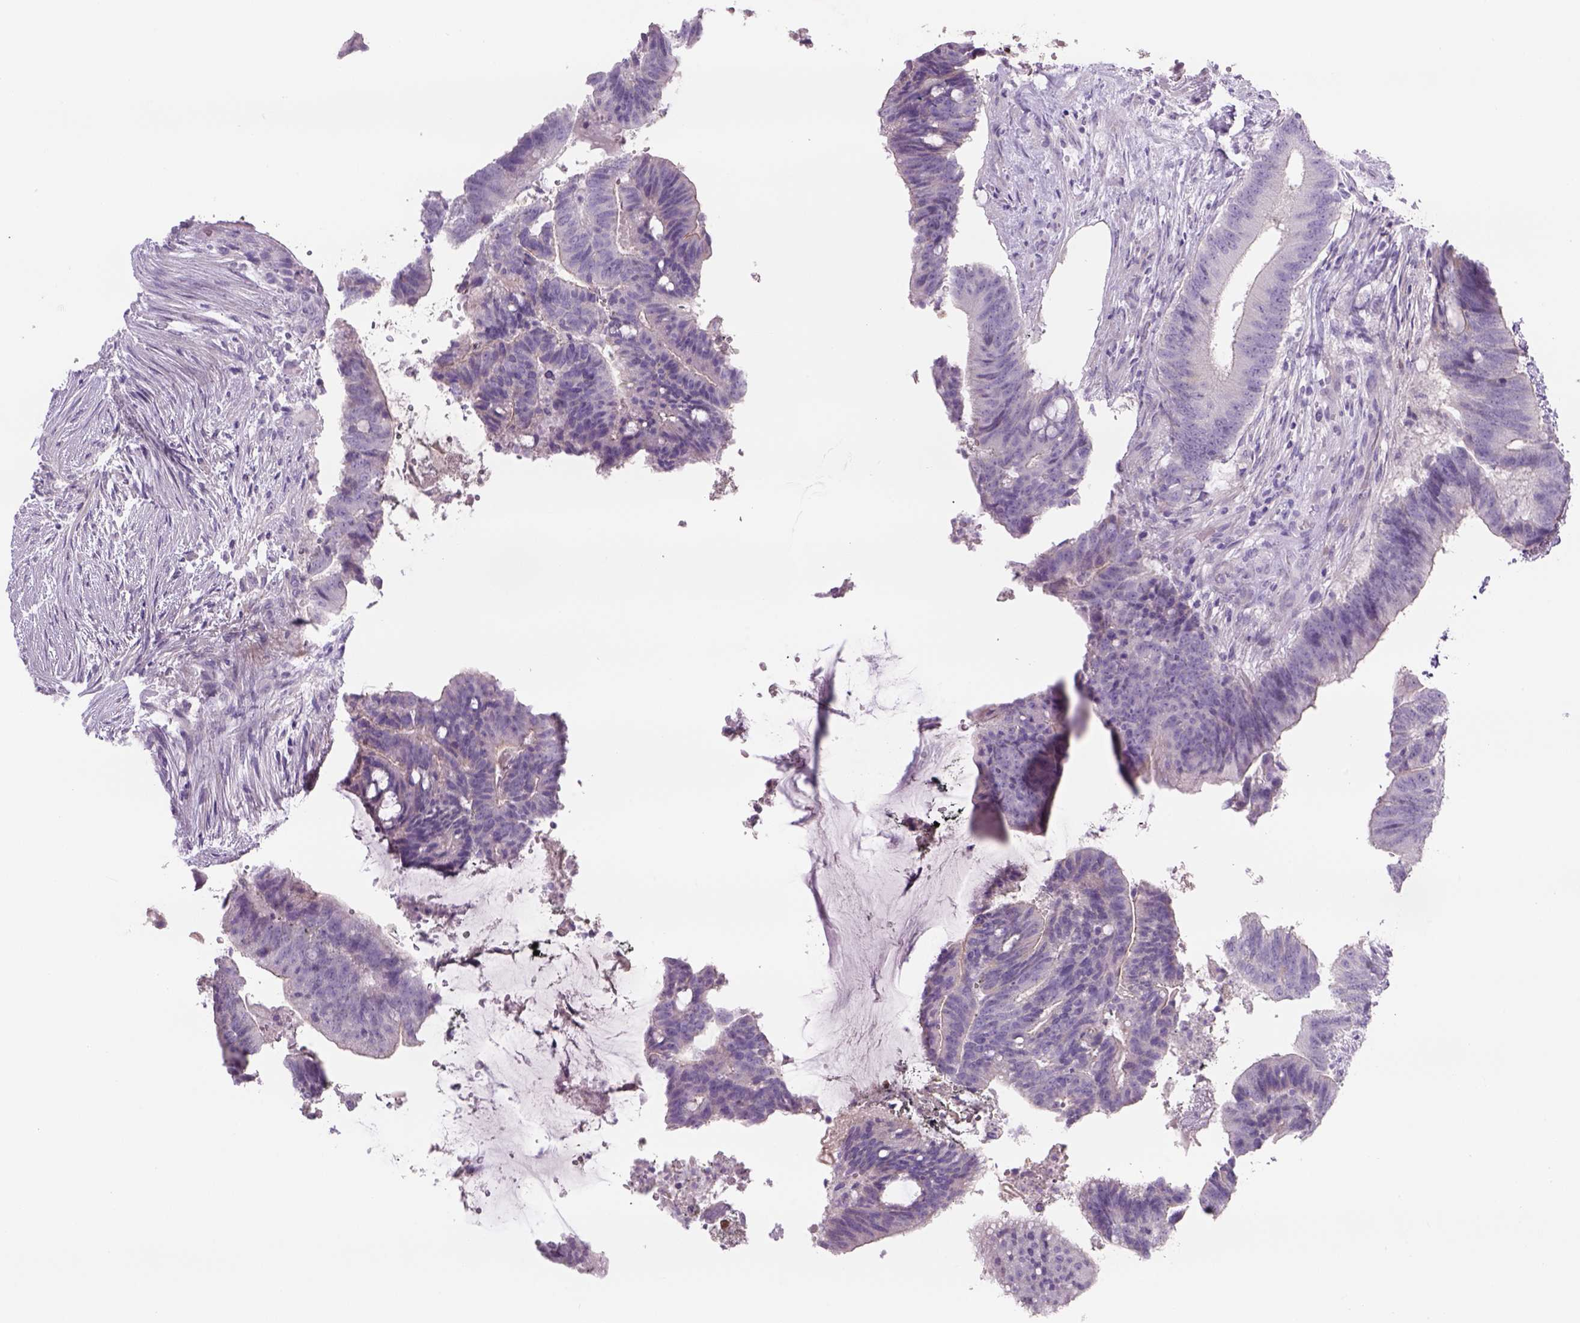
{"staining": {"intensity": "negative", "quantity": "none", "location": "none"}, "tissue": "colorectal cancer", "cell_type": "Tumor cells", "image_type": "cancer", "snomed": [{"axis": "morphology", "description": "Adenocarcinoma, NOS"}, {"axis": "topography", "description": "Colon"}], "caption": "Immunohistochemistry (IHC) histopathology image of neoplastic tissue: human colorectal cancer (adenocarcinoma) stained with DAB (3,3'-diaminobenzidine) shows no significant protein staining in tumor cells.", "gene": "TENM4", "patient": {"sex": "female", "age": 43}}